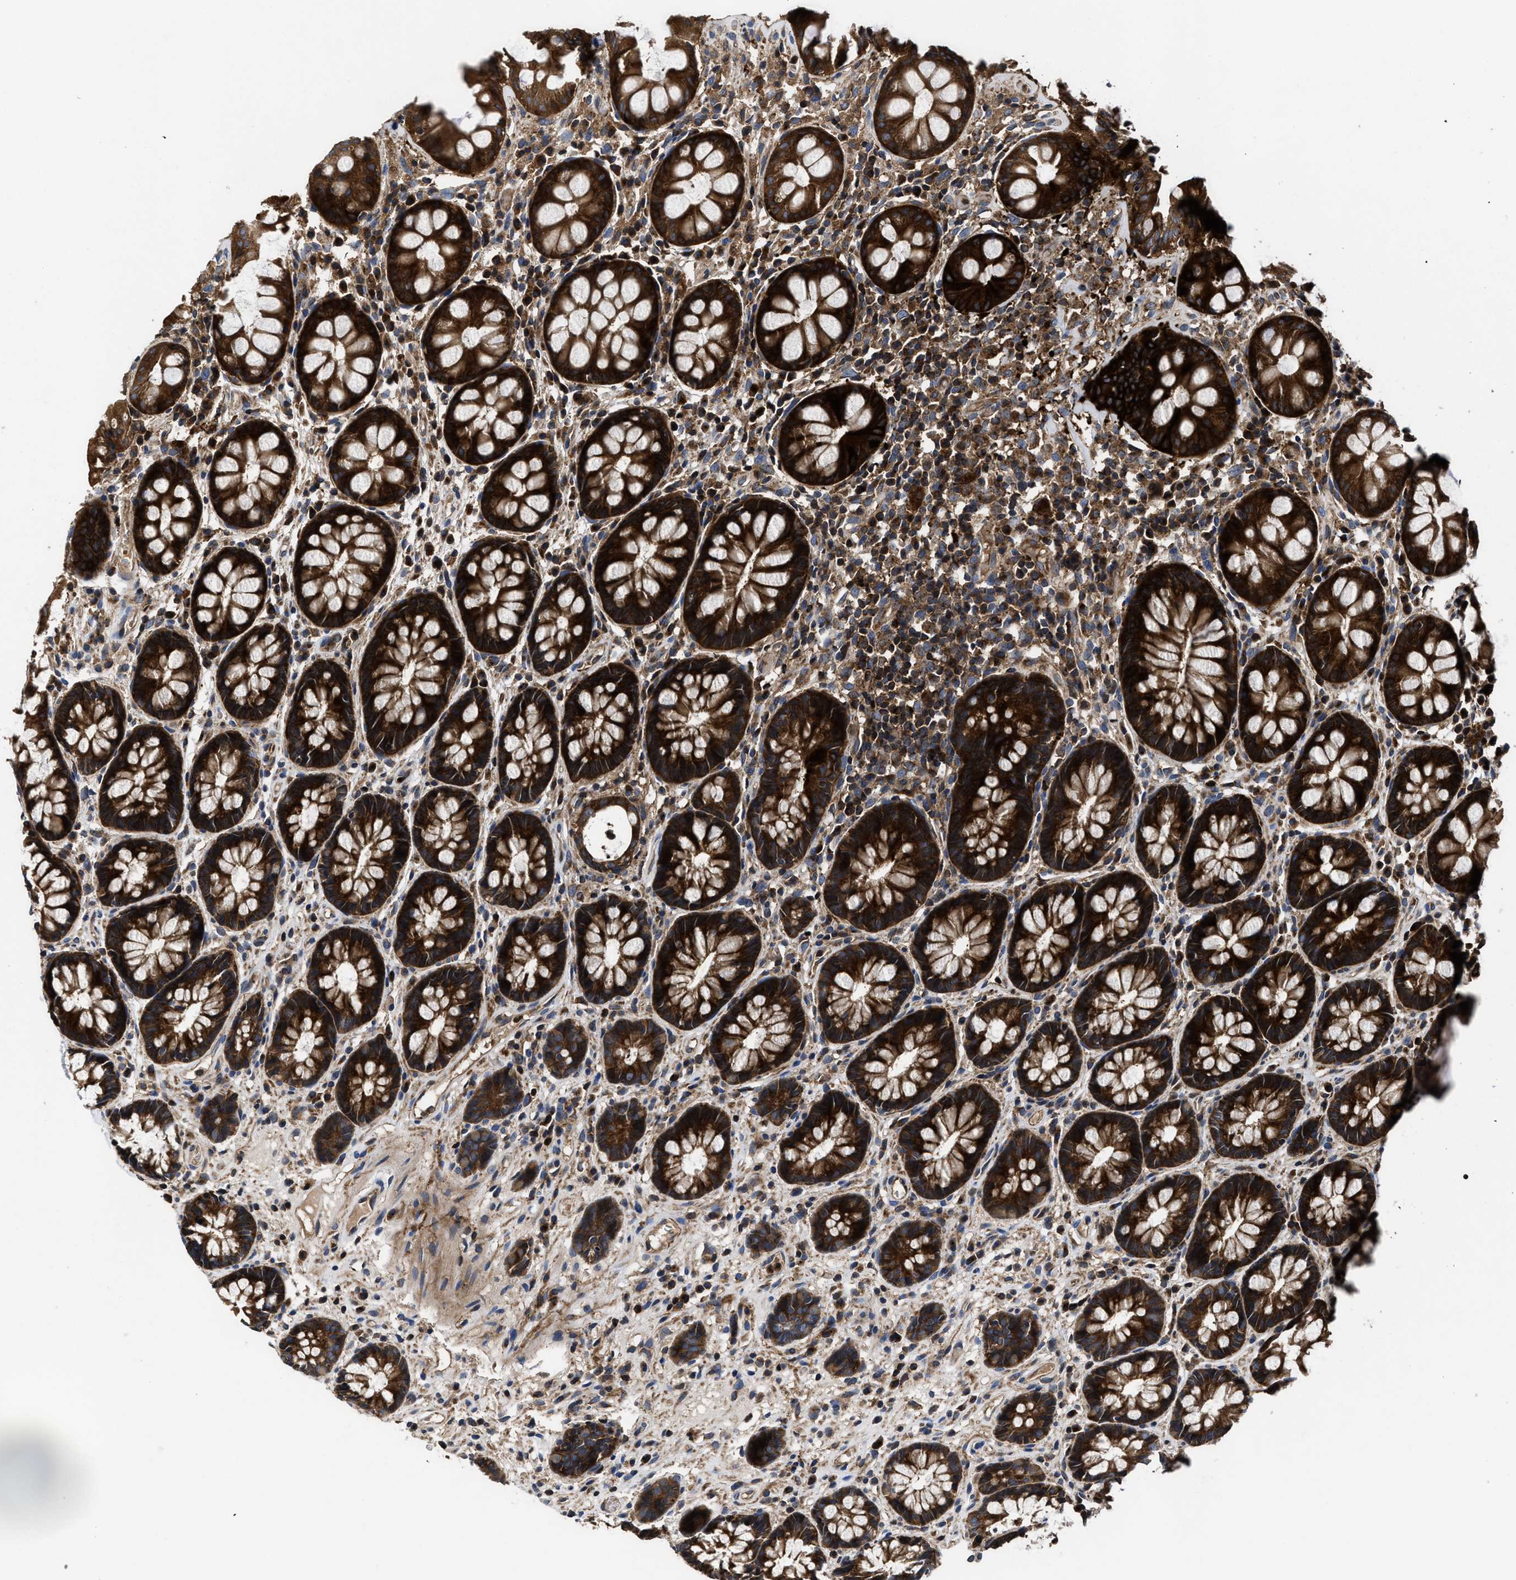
{"staining": {"intensity": "strong", "quantity": ">75%", "location": "cytoplasmic/membranous"}, "tissue": "rectum", "cell_type": "Glandular cells", "image_type": "normal", "snomed": [{"axis": "morphology", "description": "Normal tissue, NOS"}, {"axis": "topography", "description": "Rectum"}], "caption": "Protein expression analysis of normal rectum reveals strong cytoplasmic/membranous expression in about >75% of glandular cells. (DAB (3,3'-diaminobenzidine) IHC, brown staining for protein, blue staining for nuclei).", "gene": "YBEY", "patient": {"sex": "male", "age": 64}}